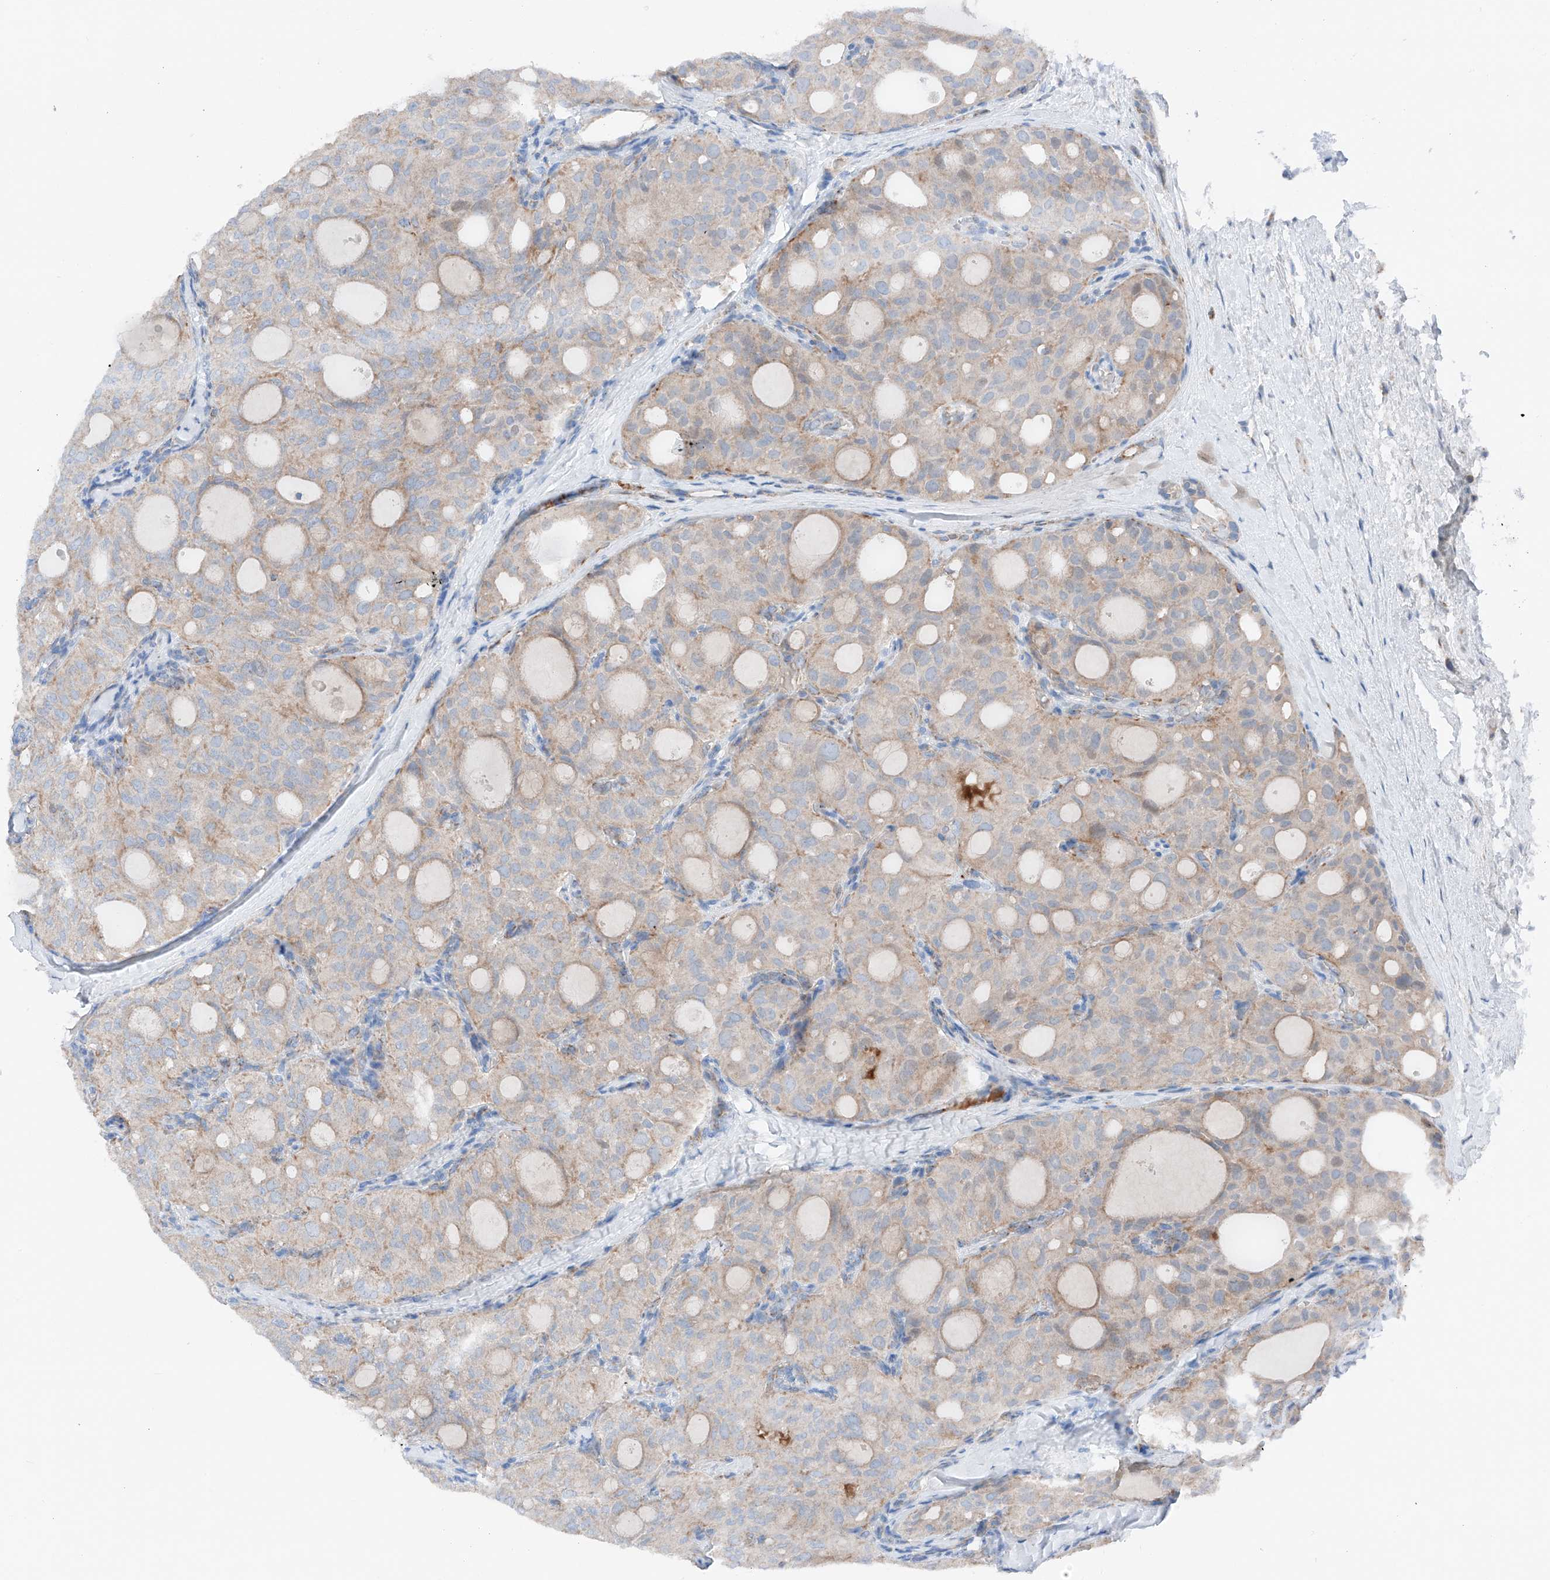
{"staining": {"intensity": "weak", "quantity": "<25%", "location": "cytoplasmic/membranous"}, "tissue": "thyroid cancer", "cell_type": "Tumor cells", "image_type": "cancer", "snomed": [{"axis": "morphology", "description": "Follicular adenoma carcinoma, NOS"}, {"axis": "topography", "description": "Thyroid gland"}], "caption": "Immunohistochemistry (IHC) of human follicular adenoma carcinoma (thyroid) demonstrates no expression in tumor cells.", "gene": "MRAP", "patient": {"sex": "male", "age": 75}}